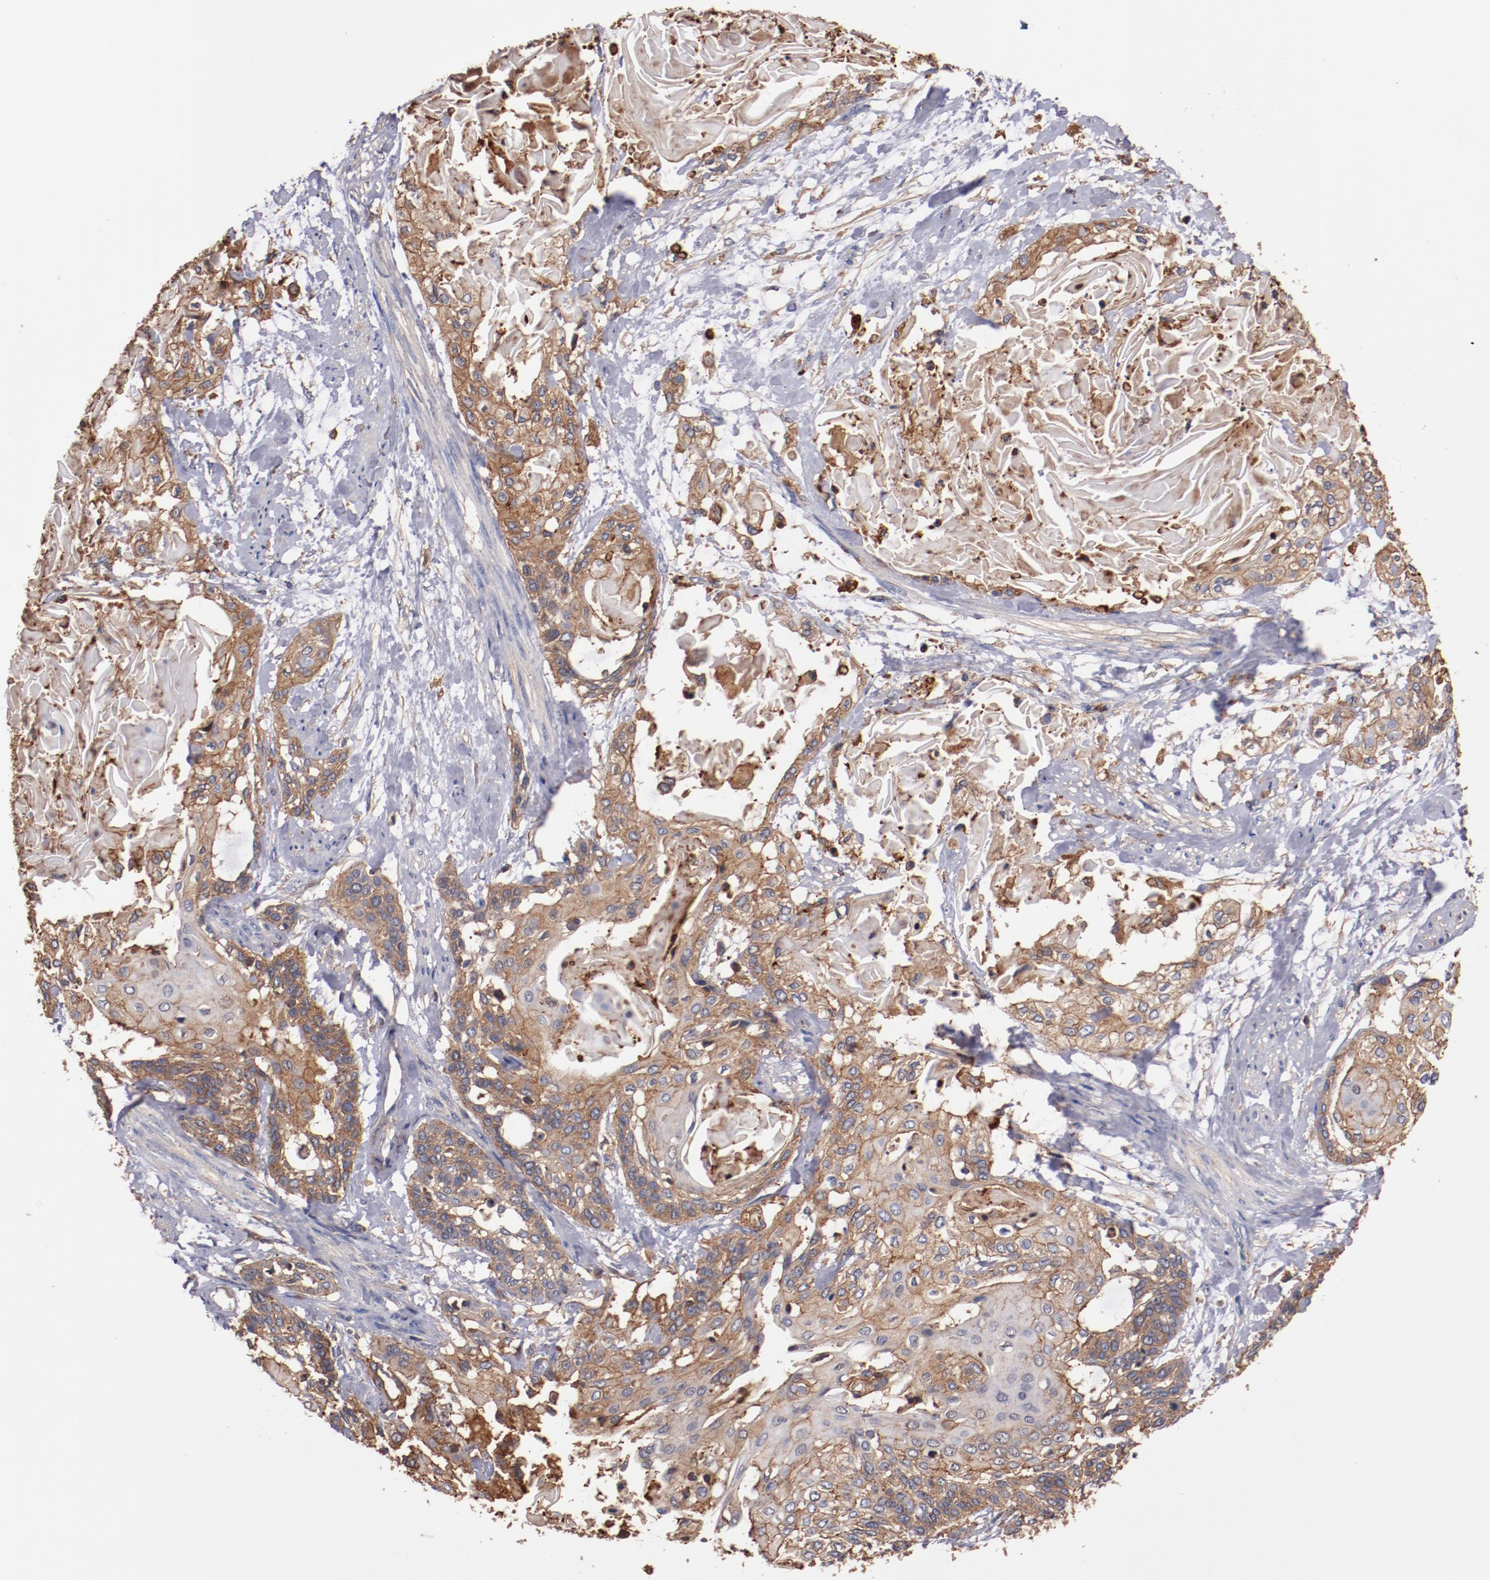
{"staining": {"intensity": "moderate", "quantity": ">75%", "location": "cytoplasmic/membranous"}, "tissue": "cervical cancer", "cell_type": "Tumor cells", "image_type": "cancer", "snomed": [{"axis": "morphology", "description": "Squamous cell carcinoma, NOS"}, {"axis": "topography", "description": "Cervix"}], "caption": "Immunohistochemistry (IHC) (DAB (3,3'-diaminobenzidine)) staining of human cervical cancer (squamous cell carcinoma) shows moderate cytoplasmic/membranous protein positivity in approximately >75% of tumor cells.", "gene": "TMOD3", "patient": {"sex": "female", "age": 57}}